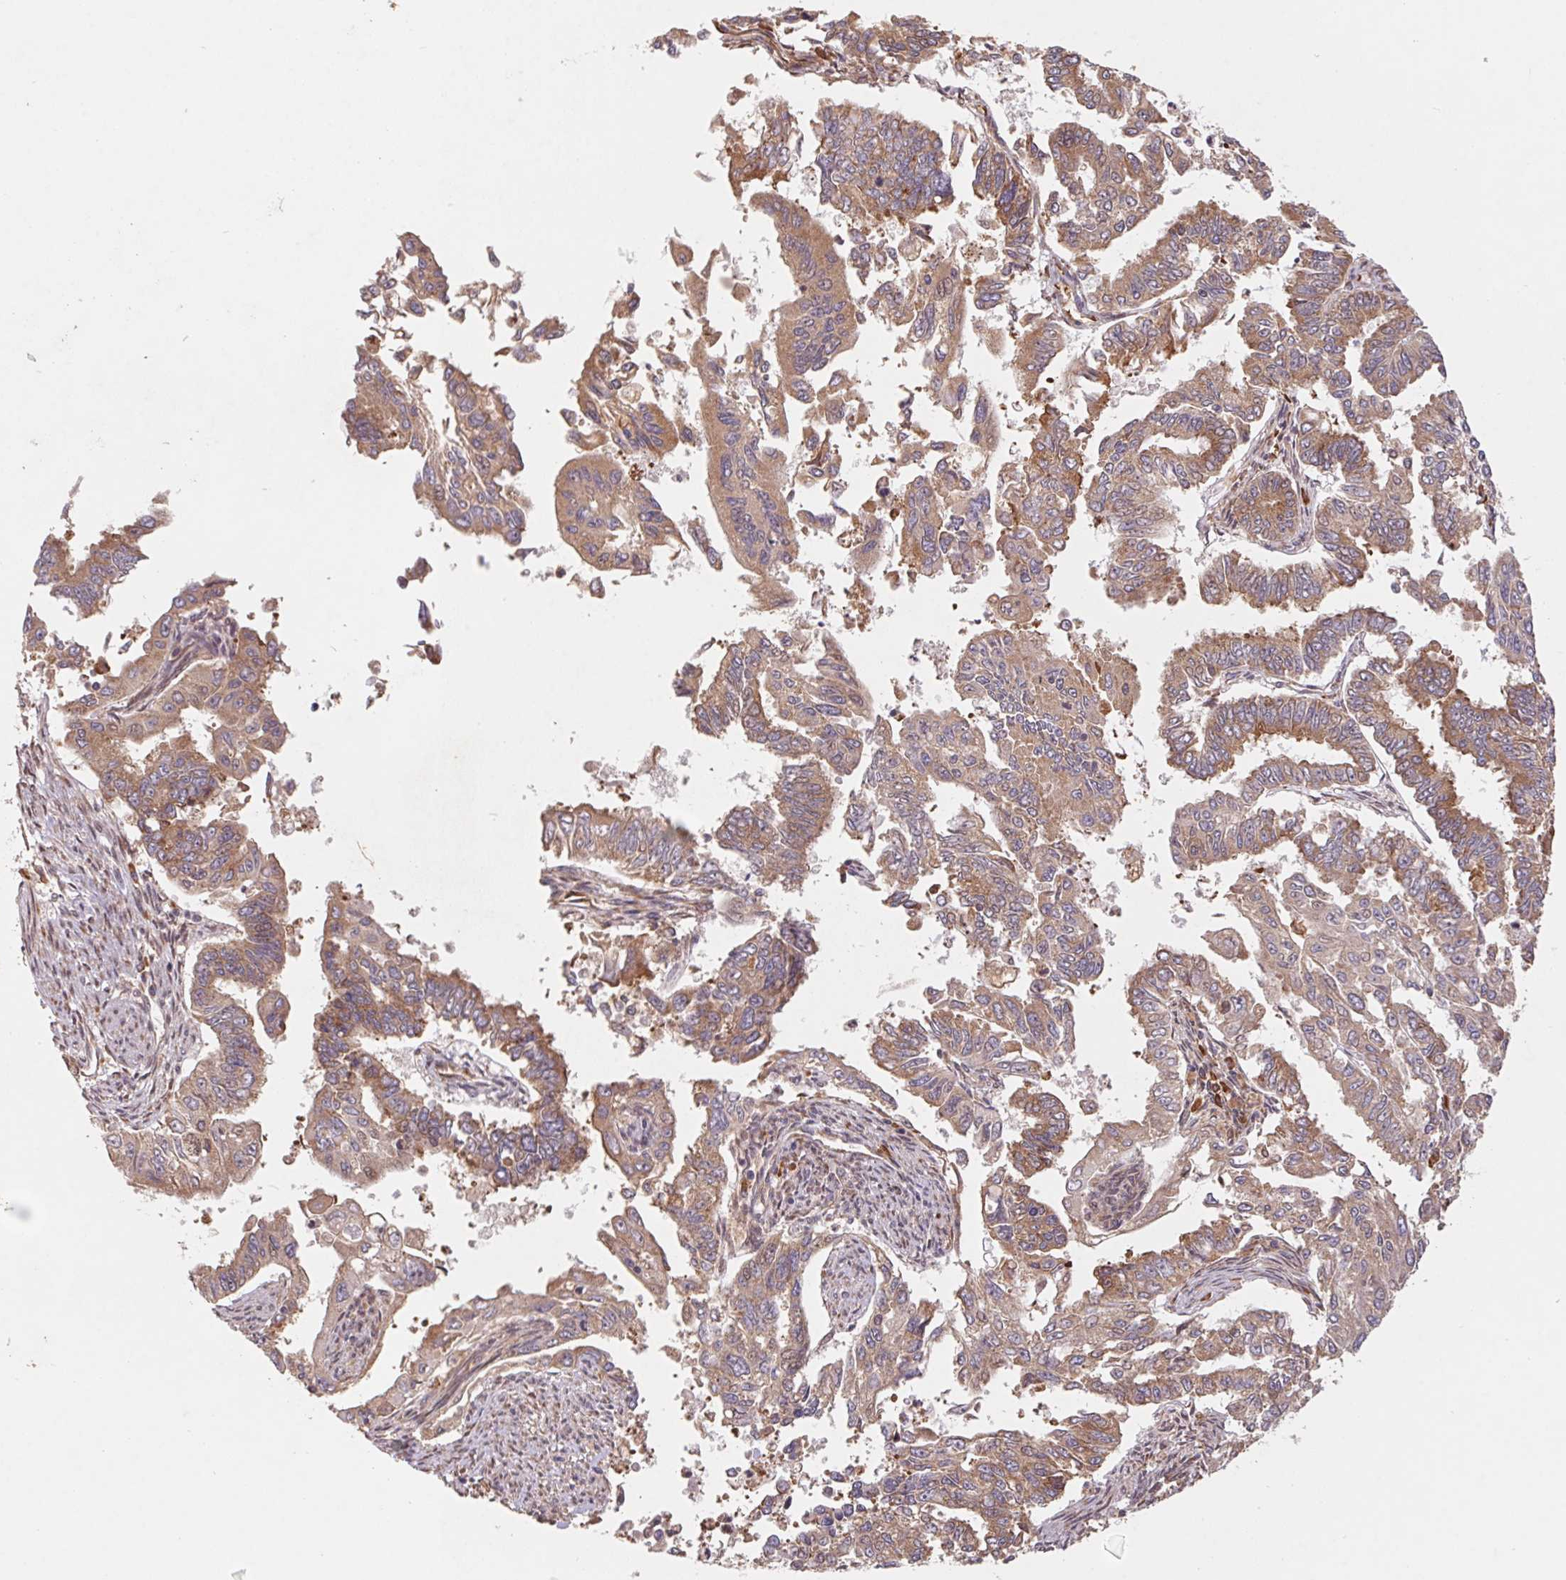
{"staining": {"intensity": "moderate", "quantity": ">75%", "location": "cytoplasmic/membranous"}, "tissue": "endometrial cancer", "cell_type": "Tumor cells", "image_type": "cancer", "snomed": [{"axis": "morphology", "description": "Adenocarcinoma, NOS"}, {"axis": "topography", "description": "Uterus"}], "caption": "Endometrial cancer stained with a brown dye shows moderate cytoplasmic/membranous positive expression in about >75% of tumor cells.", "gene": "RPL27A", "patient": {"sex": "female", "age": 59}}